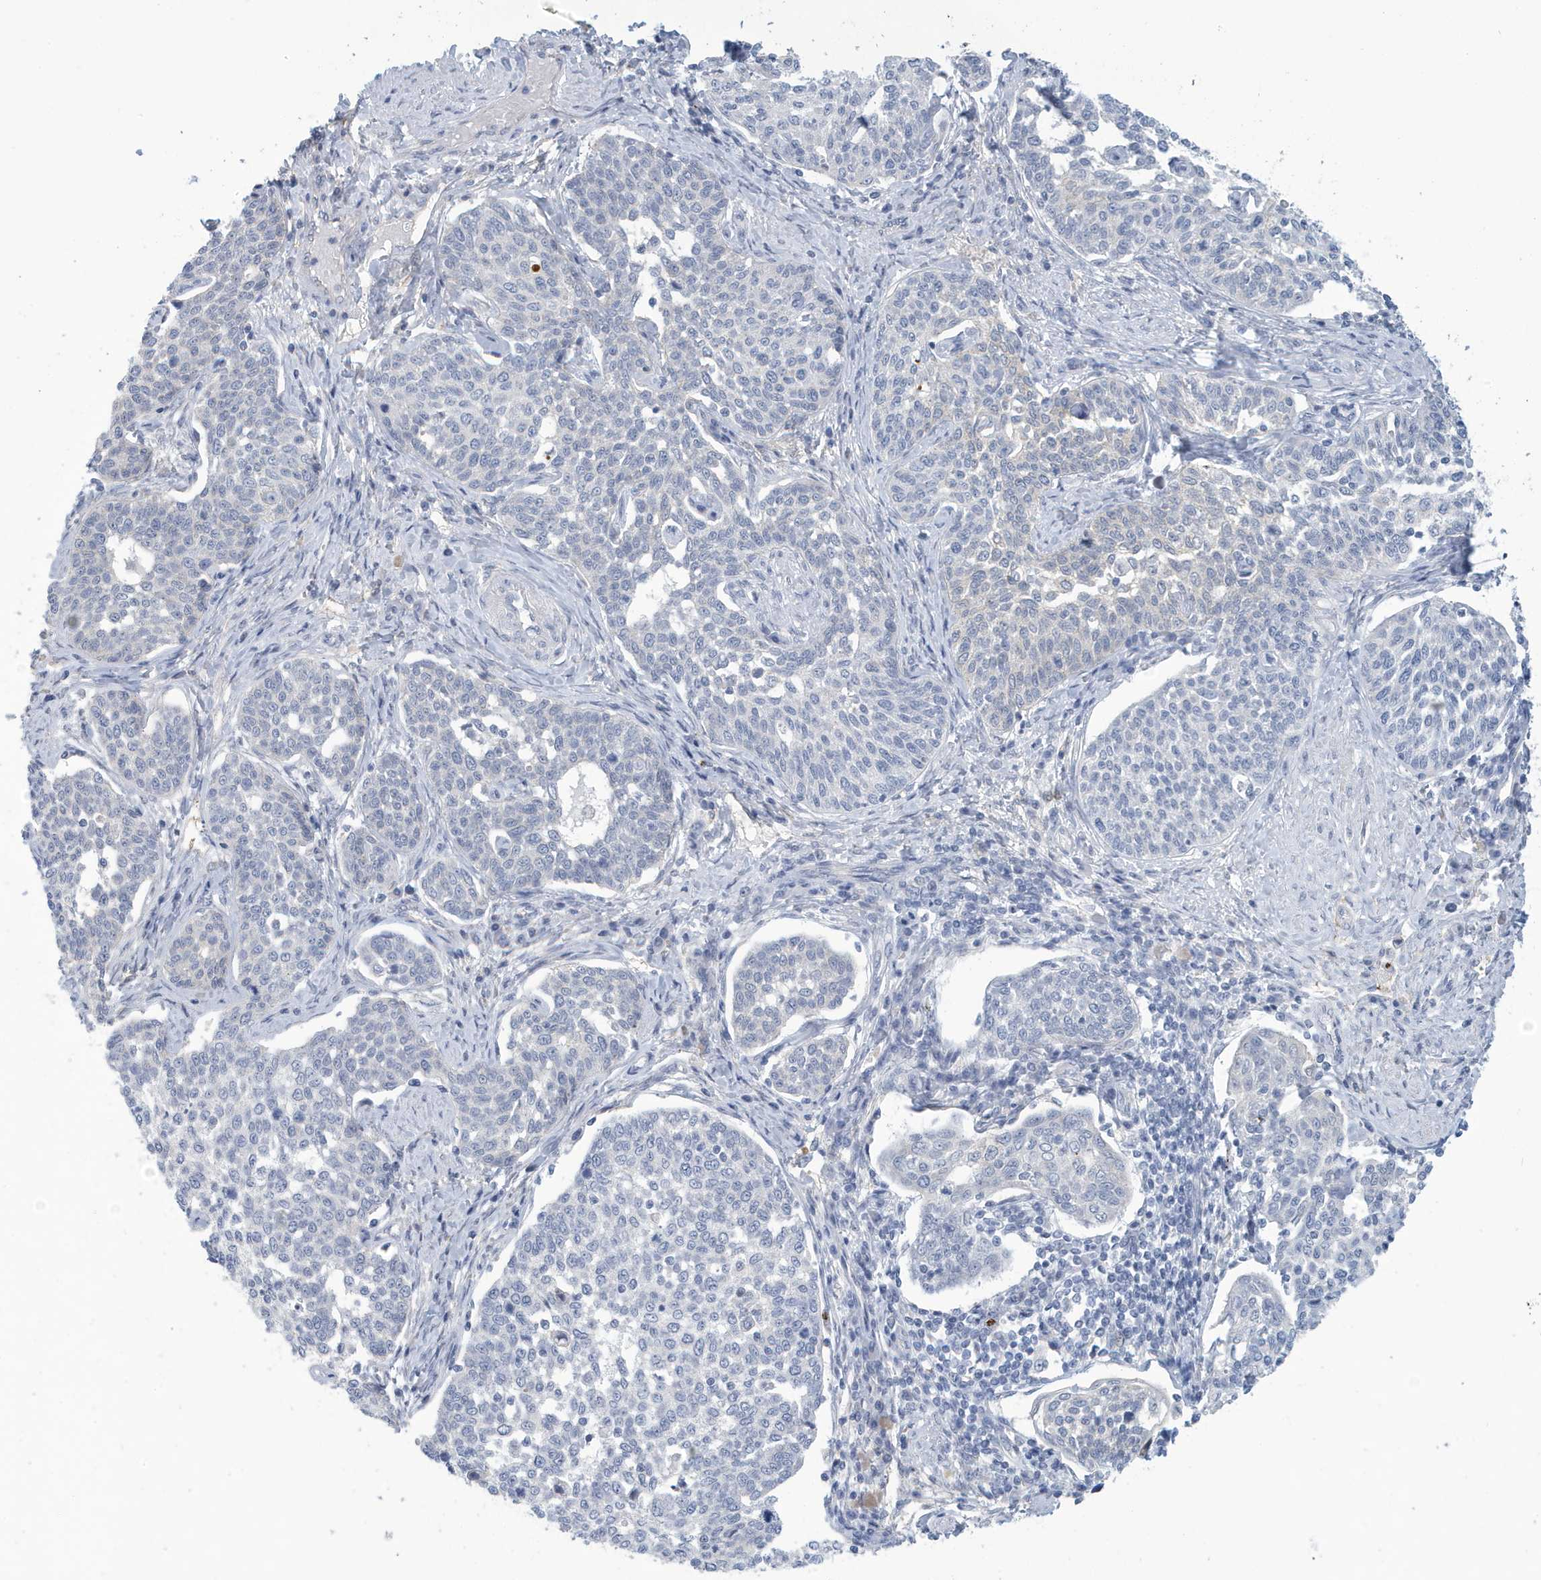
{"staining": {"intensity": "negative", "quantity": "none", "location": "none"}, "tissue": "cervical cancer", "cell_type": "Tumor cells", "image_type": "cancer", "snomed": [{"axis": "morphology", "description": "Squamous cell carcinoma, NOS"}, {"axis": "topography", "description": "Cervix"}], "caption": "There is no significant expression in tumor cells of cervical cancer.", "gene": "VTA1", "patient": {"sex": "female", "age": 34}}